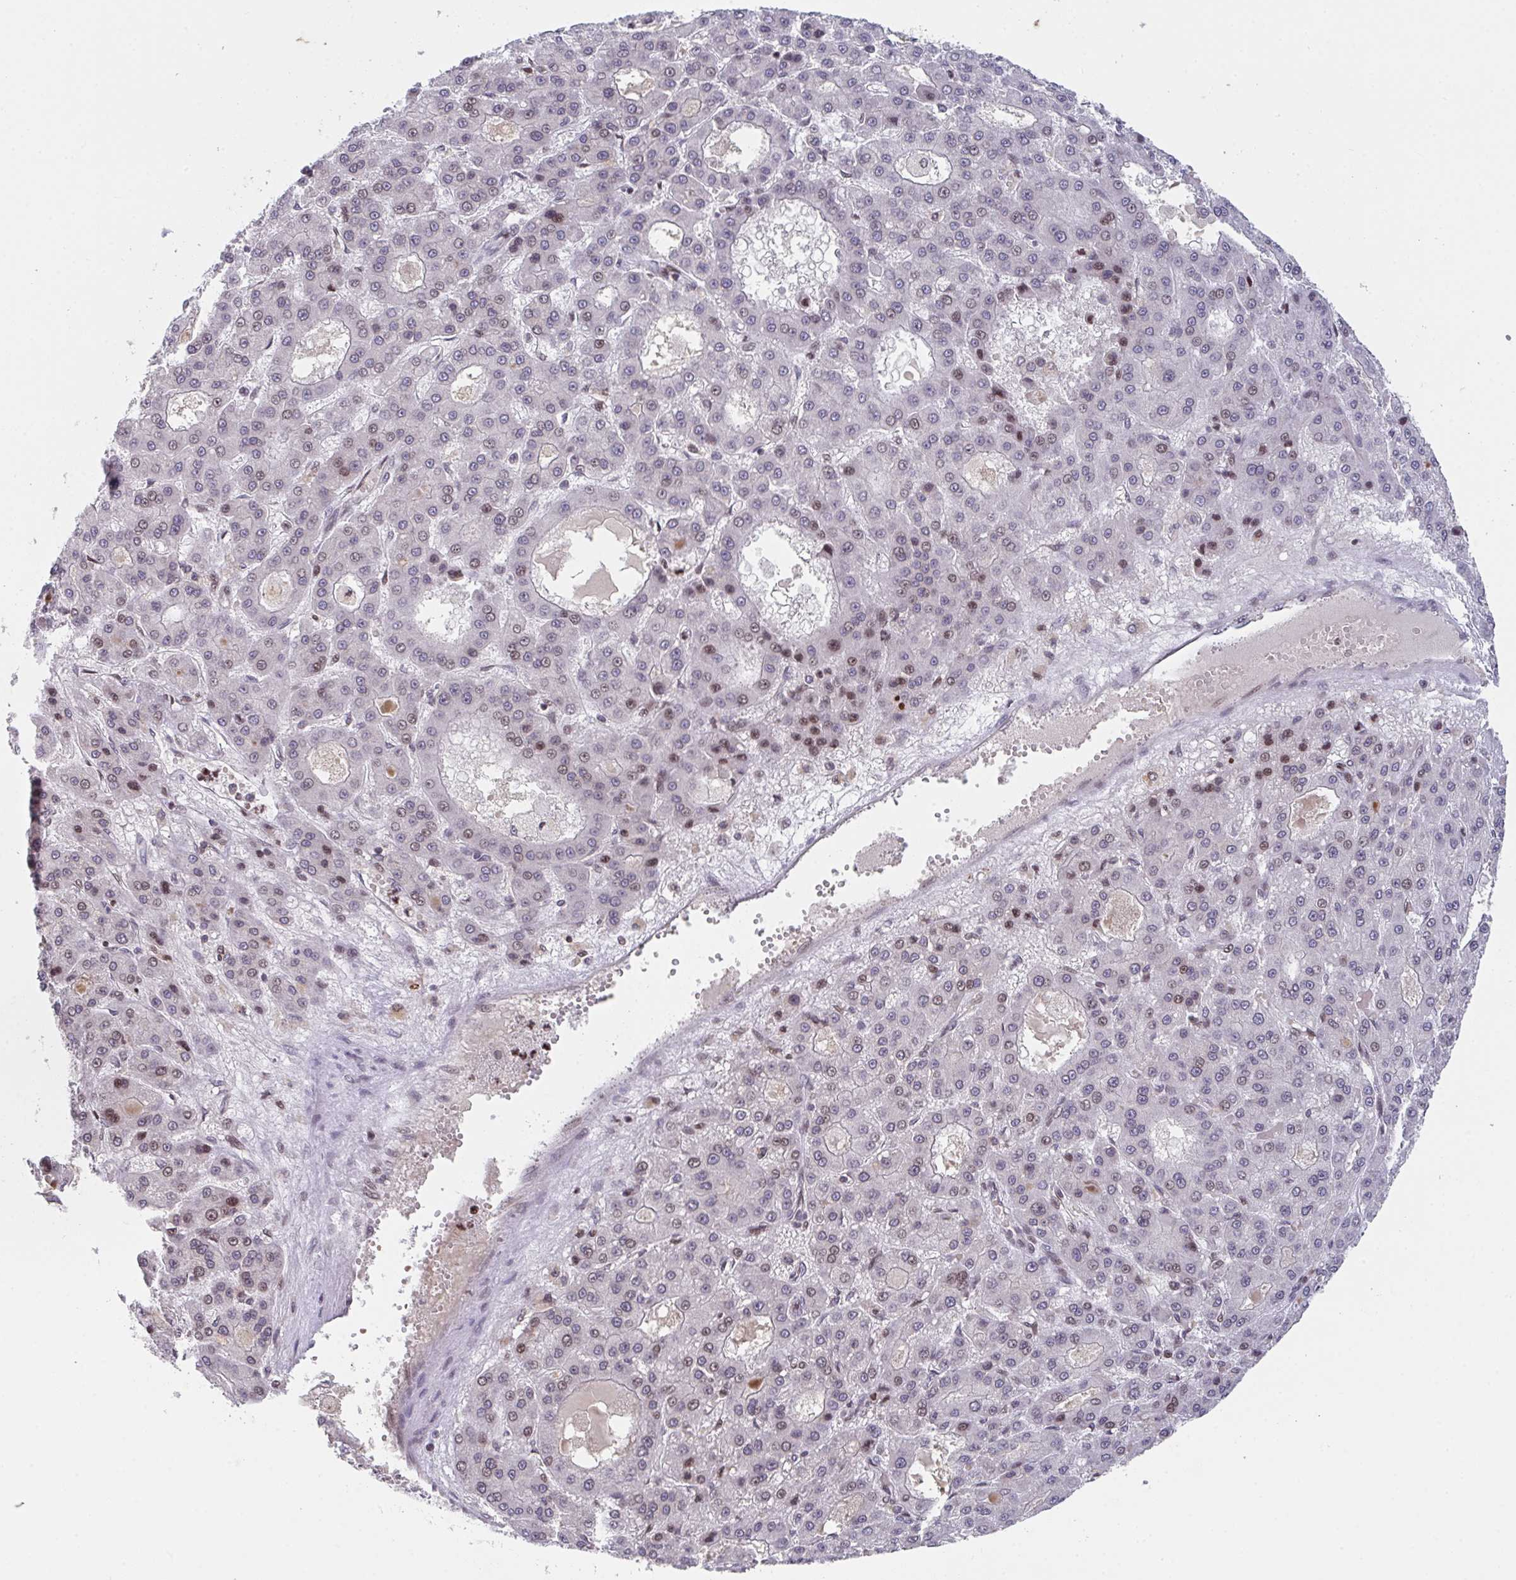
{"staining": {"intensity": "moderate", "quantity": "<25%", "location": "nuclear"}, "tissue": "liver cancer", "cell_type": "Tumor cells", "image_type": "cancer", "snomed": [{"axis": "morphology", "description": "Carcinoma, Hepatocellular, NOS"}, {"axis": "topography", "description": "Liver"}], "caption": "IHC micrograph of human liver cancer stained for a protein (brown), which demonstrates low levels of moderate nuclear staining in approximately <25% of tumor cells.", "gene": "PCDHB8", "patient": {"sex": "male", "age": 70}}